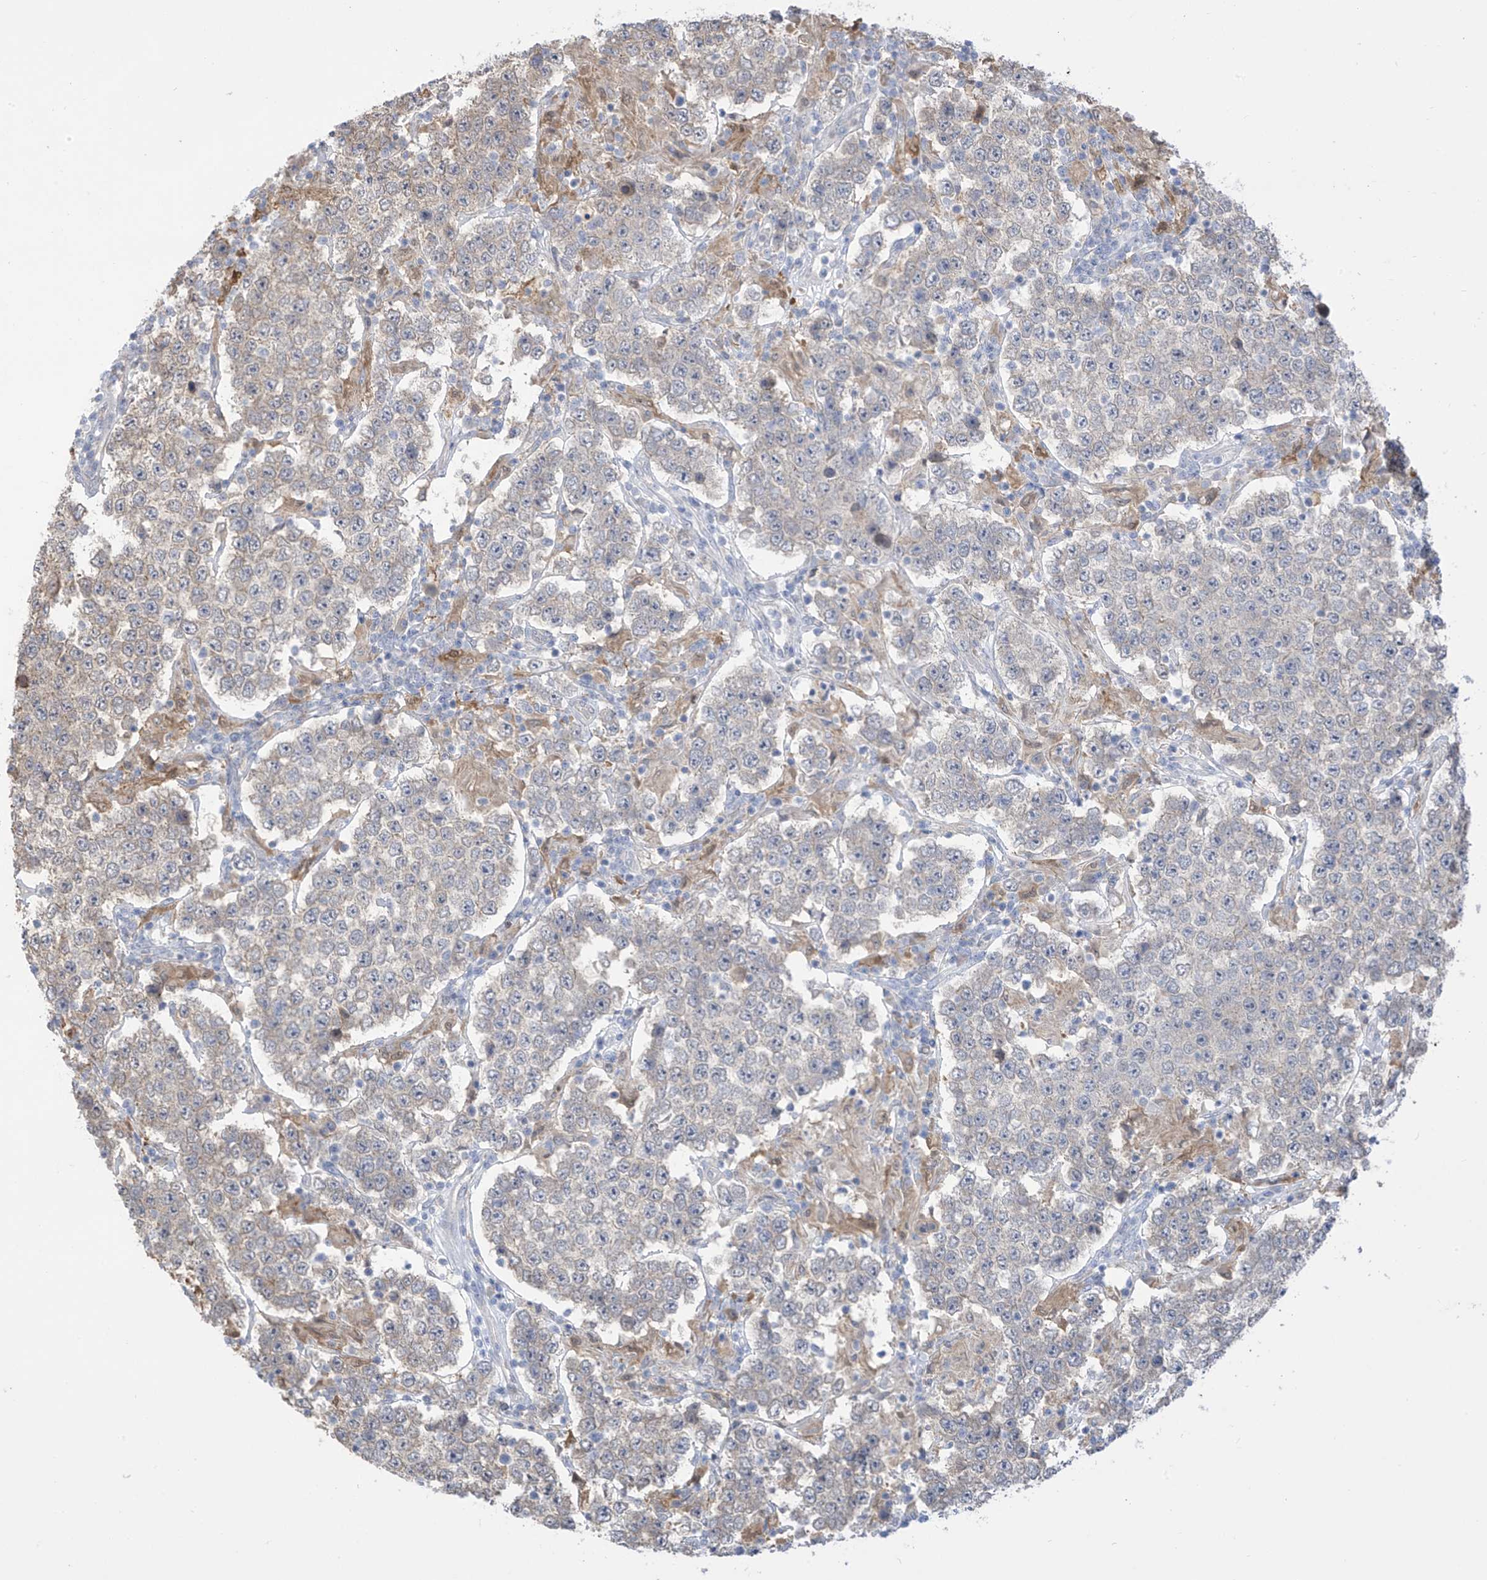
{"staining": {"intensity": "weak", "quantity": "<25%", "location": "cytoplasmic/membranous"}, "tissue": "testis cancer", "cell_type": "Tumor cells", "image_type": "cancer", "snomed": [{"axis": "morphology", "description": "Normal tissue, NOS"}, {"axis": "morphology", "description": "Urothelial carcinoma, High grade"}, {"axis": "morphology", "description": "Seminoma, NOS"}, {"axis": "morphology", "description": "Carcinoma, Embryonal, NOS"}, {"axis": "topography", "description": "Urinary bladder"}, {"axis": "topography", "description": "Testis"}], "caption": "Tumor cells are negative for protein expression in human seminoma (testis).", "gene": "IDH1", "patient": {"sex": "male", "age": 41}}